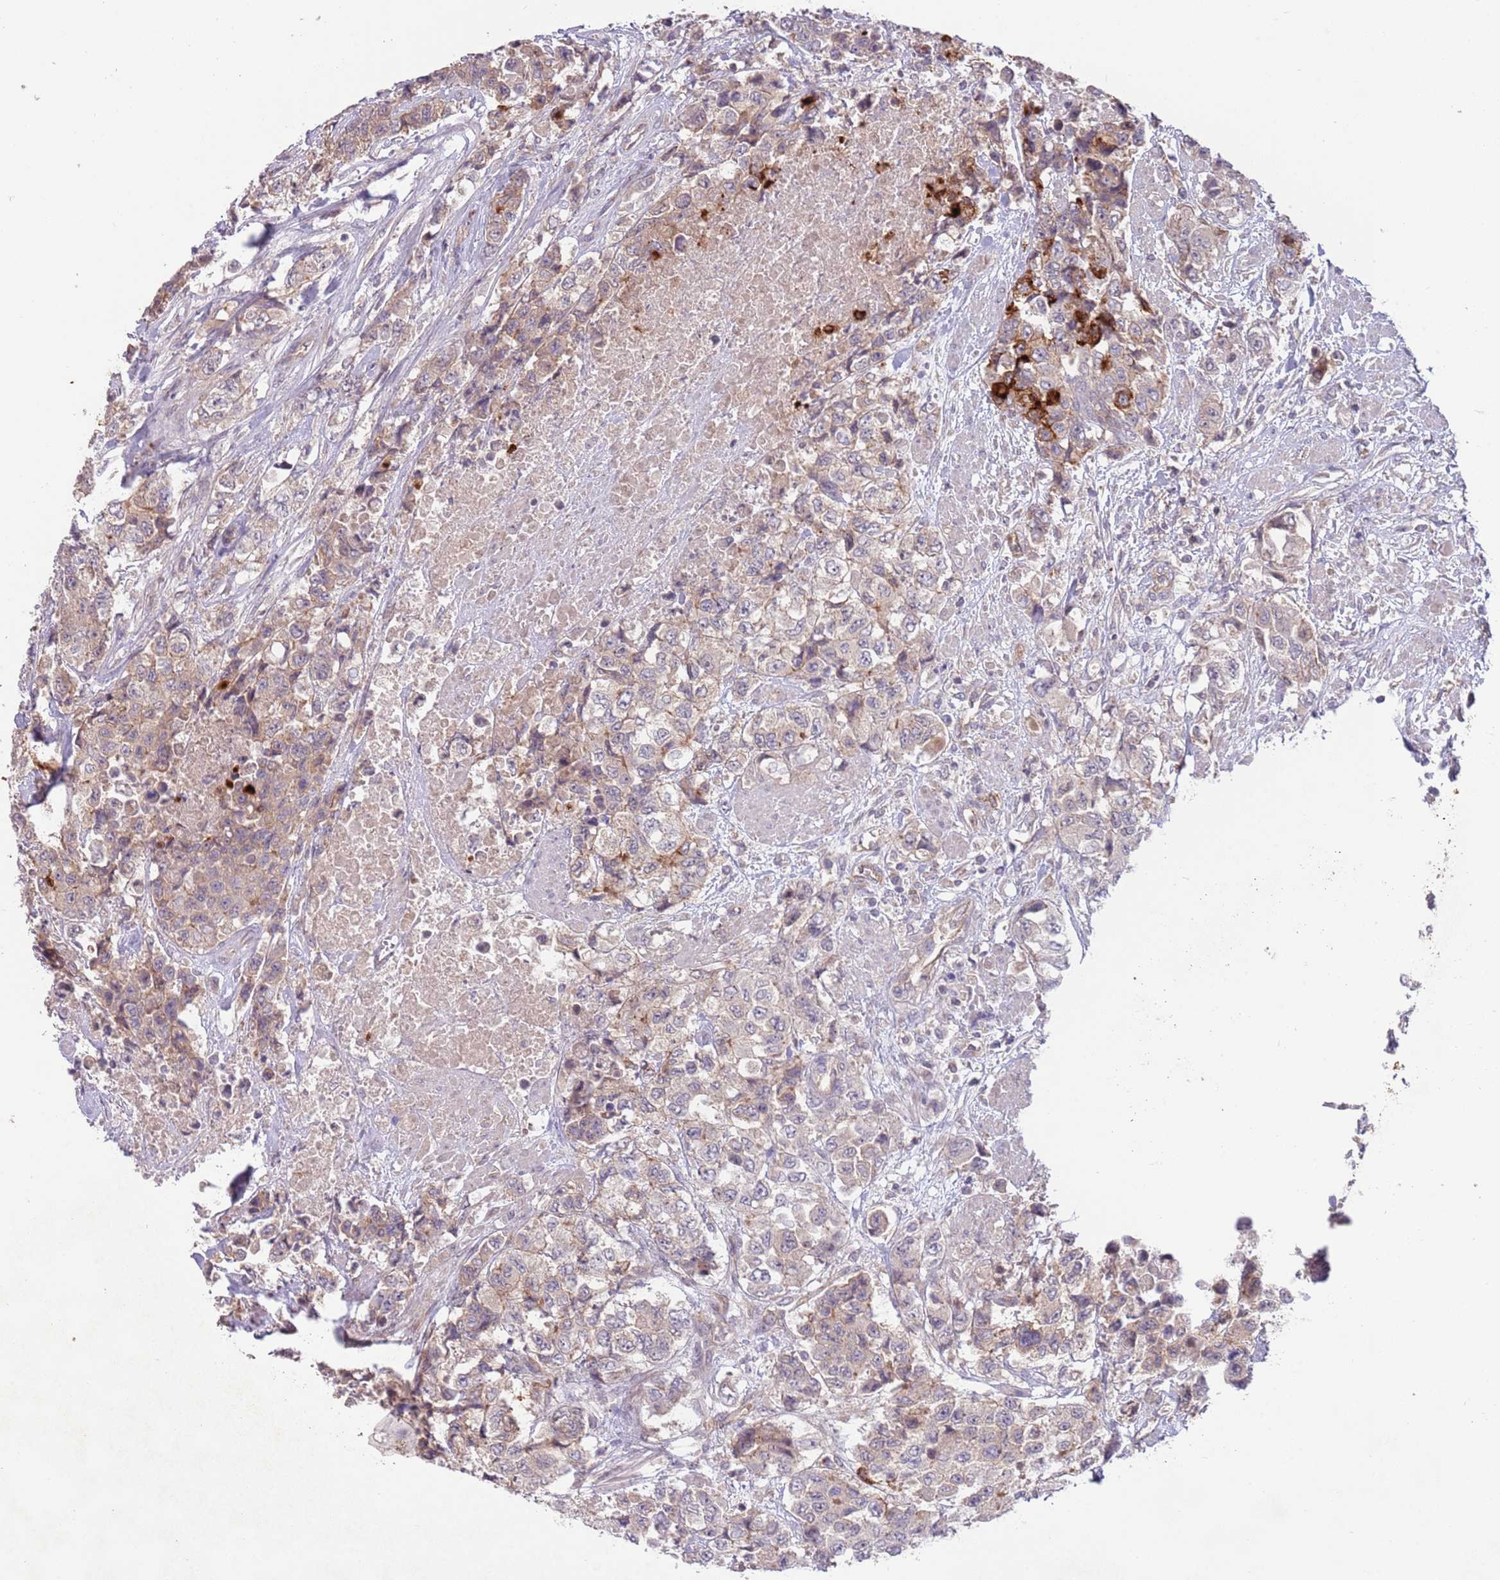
{"staining": {"intensity": "weak", "quantity": ">75%", "location": "cytoplasmic/membranous"}, "tissue": "urothelial cancer", "cell_type": "Tumor cells", "image_type": "cancer", "snomed": [{"axis": "morphology", "description": "Urothelial carcinoma, High grade"}, {"axis": "topography", "description": "Urinary bladder"}], "caption": "The photomicrograph reveals a brown stain indicating the presence of a protein in the cytoplasmic/membranous of tumor cells in urothelial carcinoma (high-grade).", "gene": "SAV1", "patient": {"sex": "female", "age": 78}}